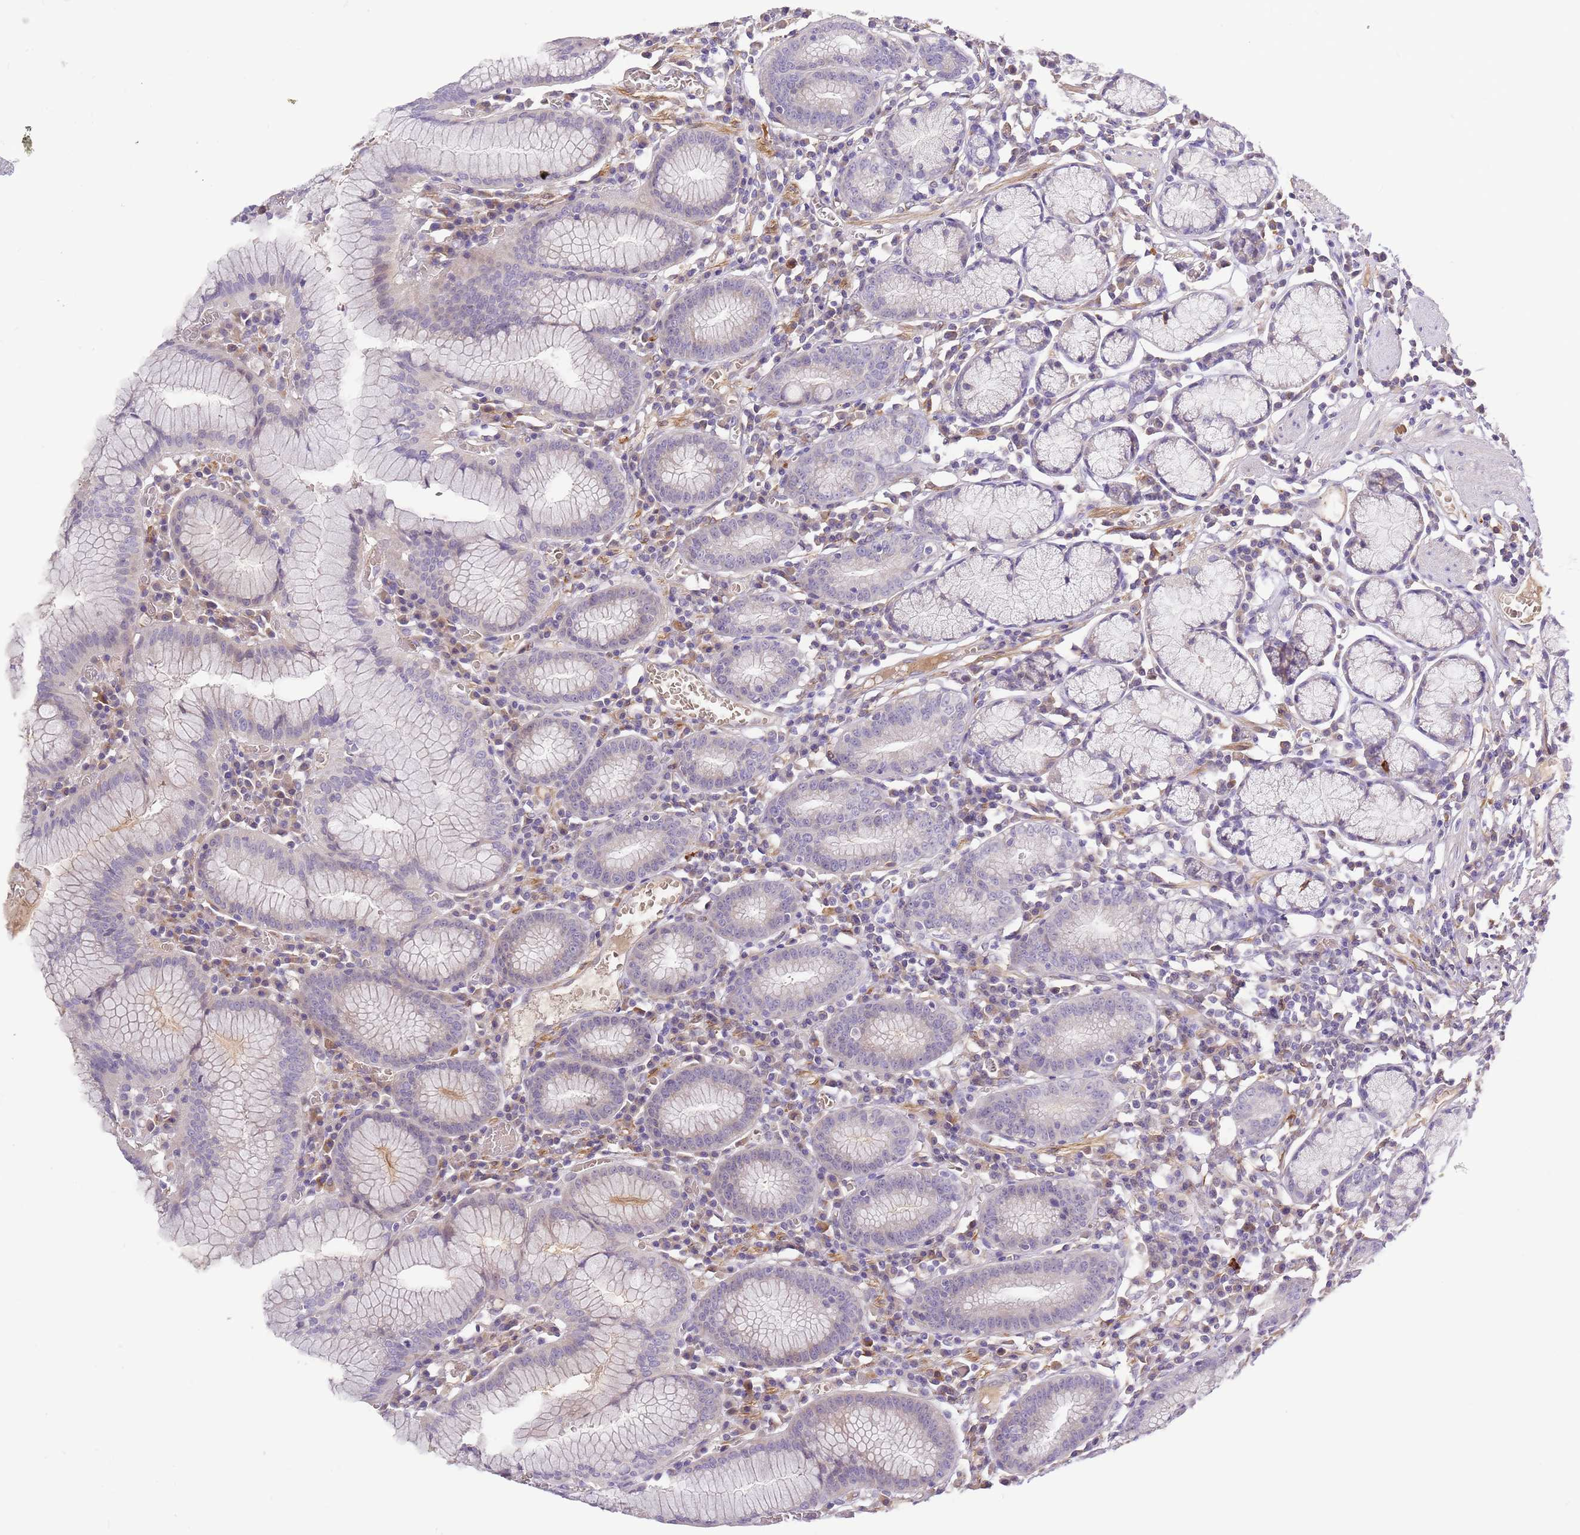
{"staining": {"intensity": "weak", "quantity": "<25%", "location": "cytoplasmic/membranous"}, "tissue": "stomach", "cell_type": "Glandular cells", "image_type": "normal", "snomed": [{"axis": "morphology", "description": "Normal tissue, NOS"}, {"axis": "topography", "description": "Stomach"}], "caption": "High magnification brightfield microscopy of benign stomach stained with DAB (3,3'-diaminobenzidine) (brown) and counterstained with hematoxylin (blue): glandular cells show no significant positivity. The staining is performed using DAB brown chromogen with nuclei counter-stained in using hematoxylin.", "gene": "RFK", "patient": {"sex": "male", "age": 55}}